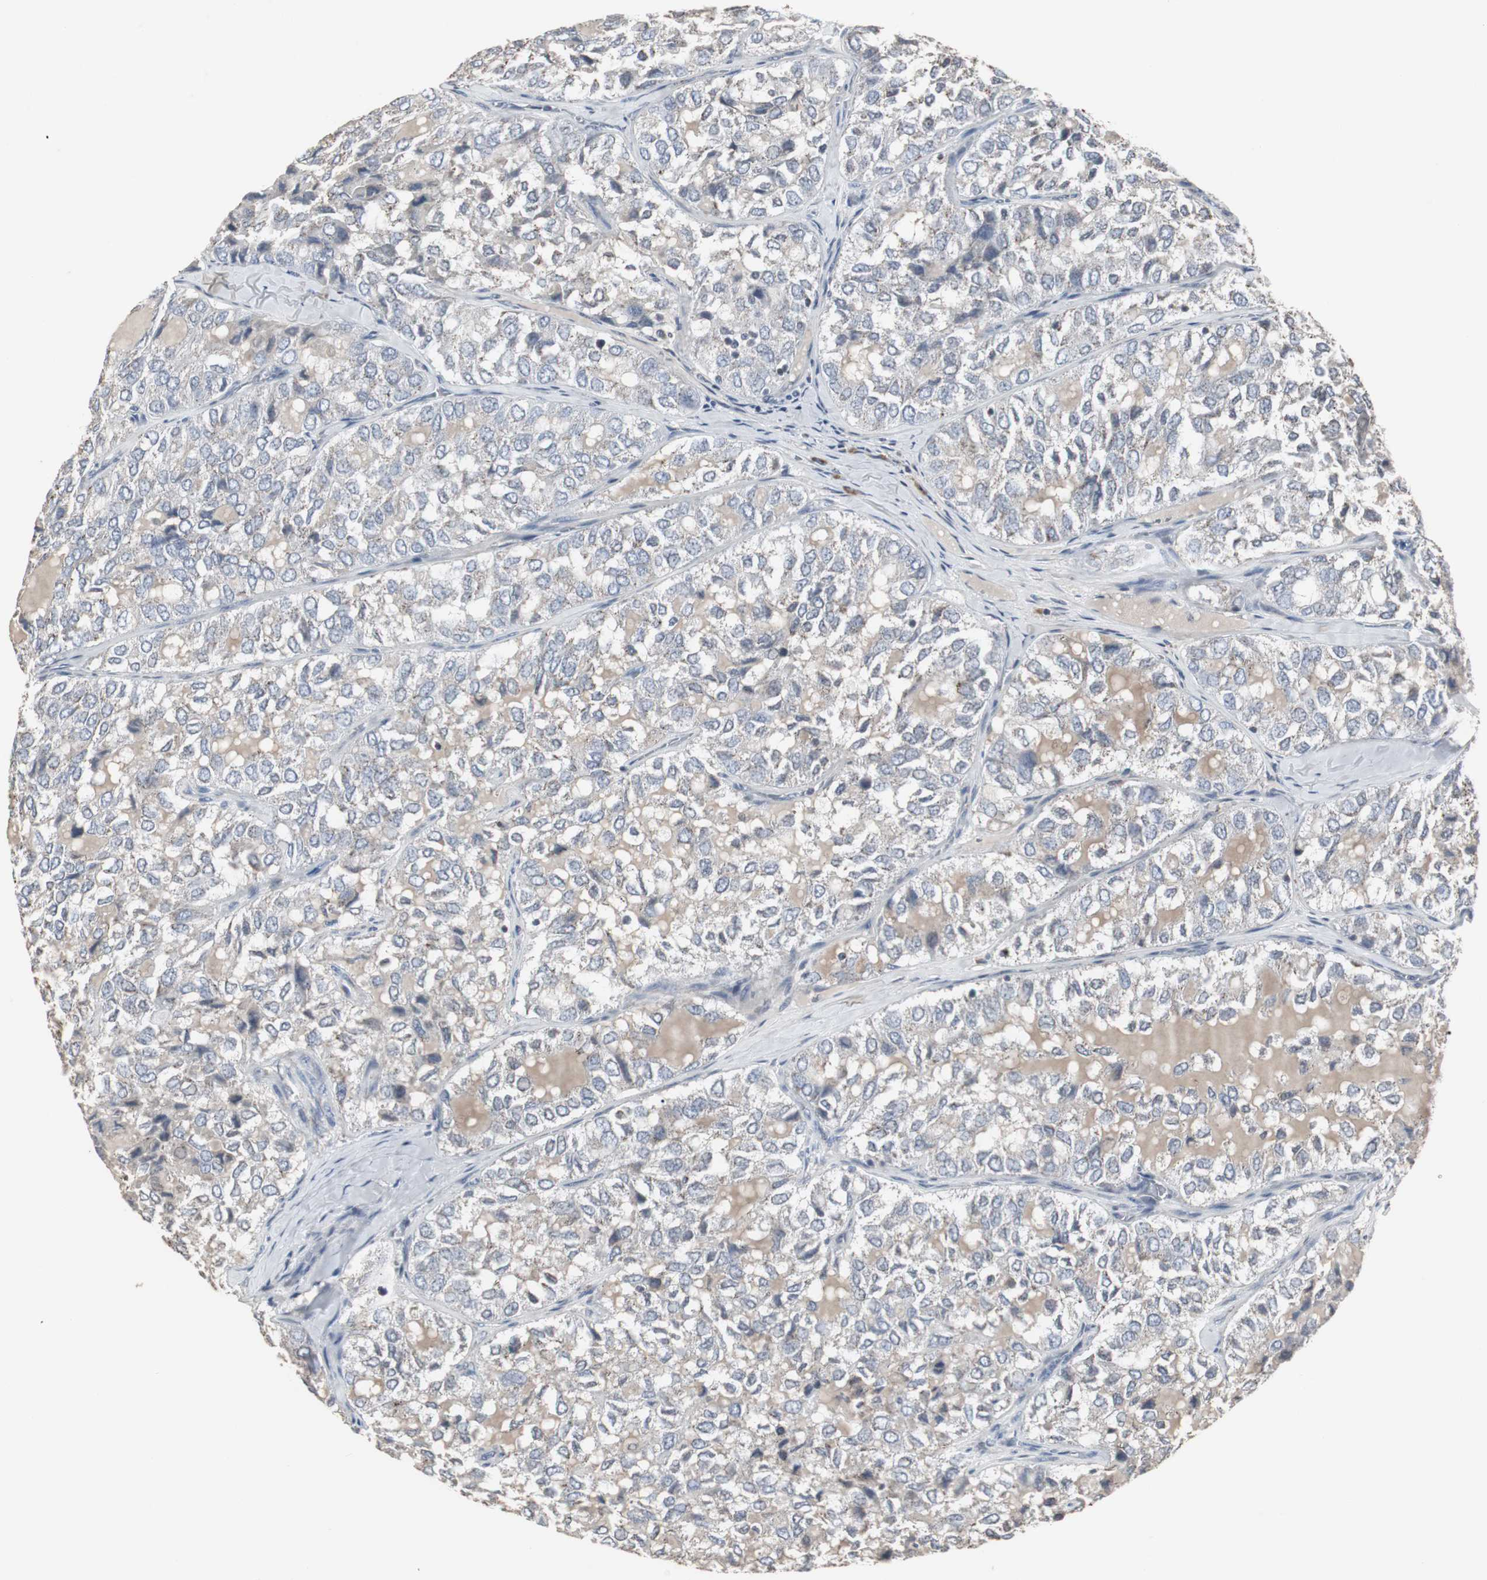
{"staining": {"intensity": "negative", "quantity": "none", "location": "none"}, "tissue": "thyroid cancer", "cell_type": "Tumor cells", "image_type": "cancer", "snomed": [{"axis": "morphology", "description": "Follicular adenoma carcinoma, NOS"}, {"axis": "topography", "description": "Thyroid gland"}], "caption": "This is an immunohistochemistry (IHC) histopathology image of follicular adenoma carcinoma (thyroid). There is no expression in tumor cells.", "gene": "ACAA1", "patient": {"sex": "male", "age": 75}}